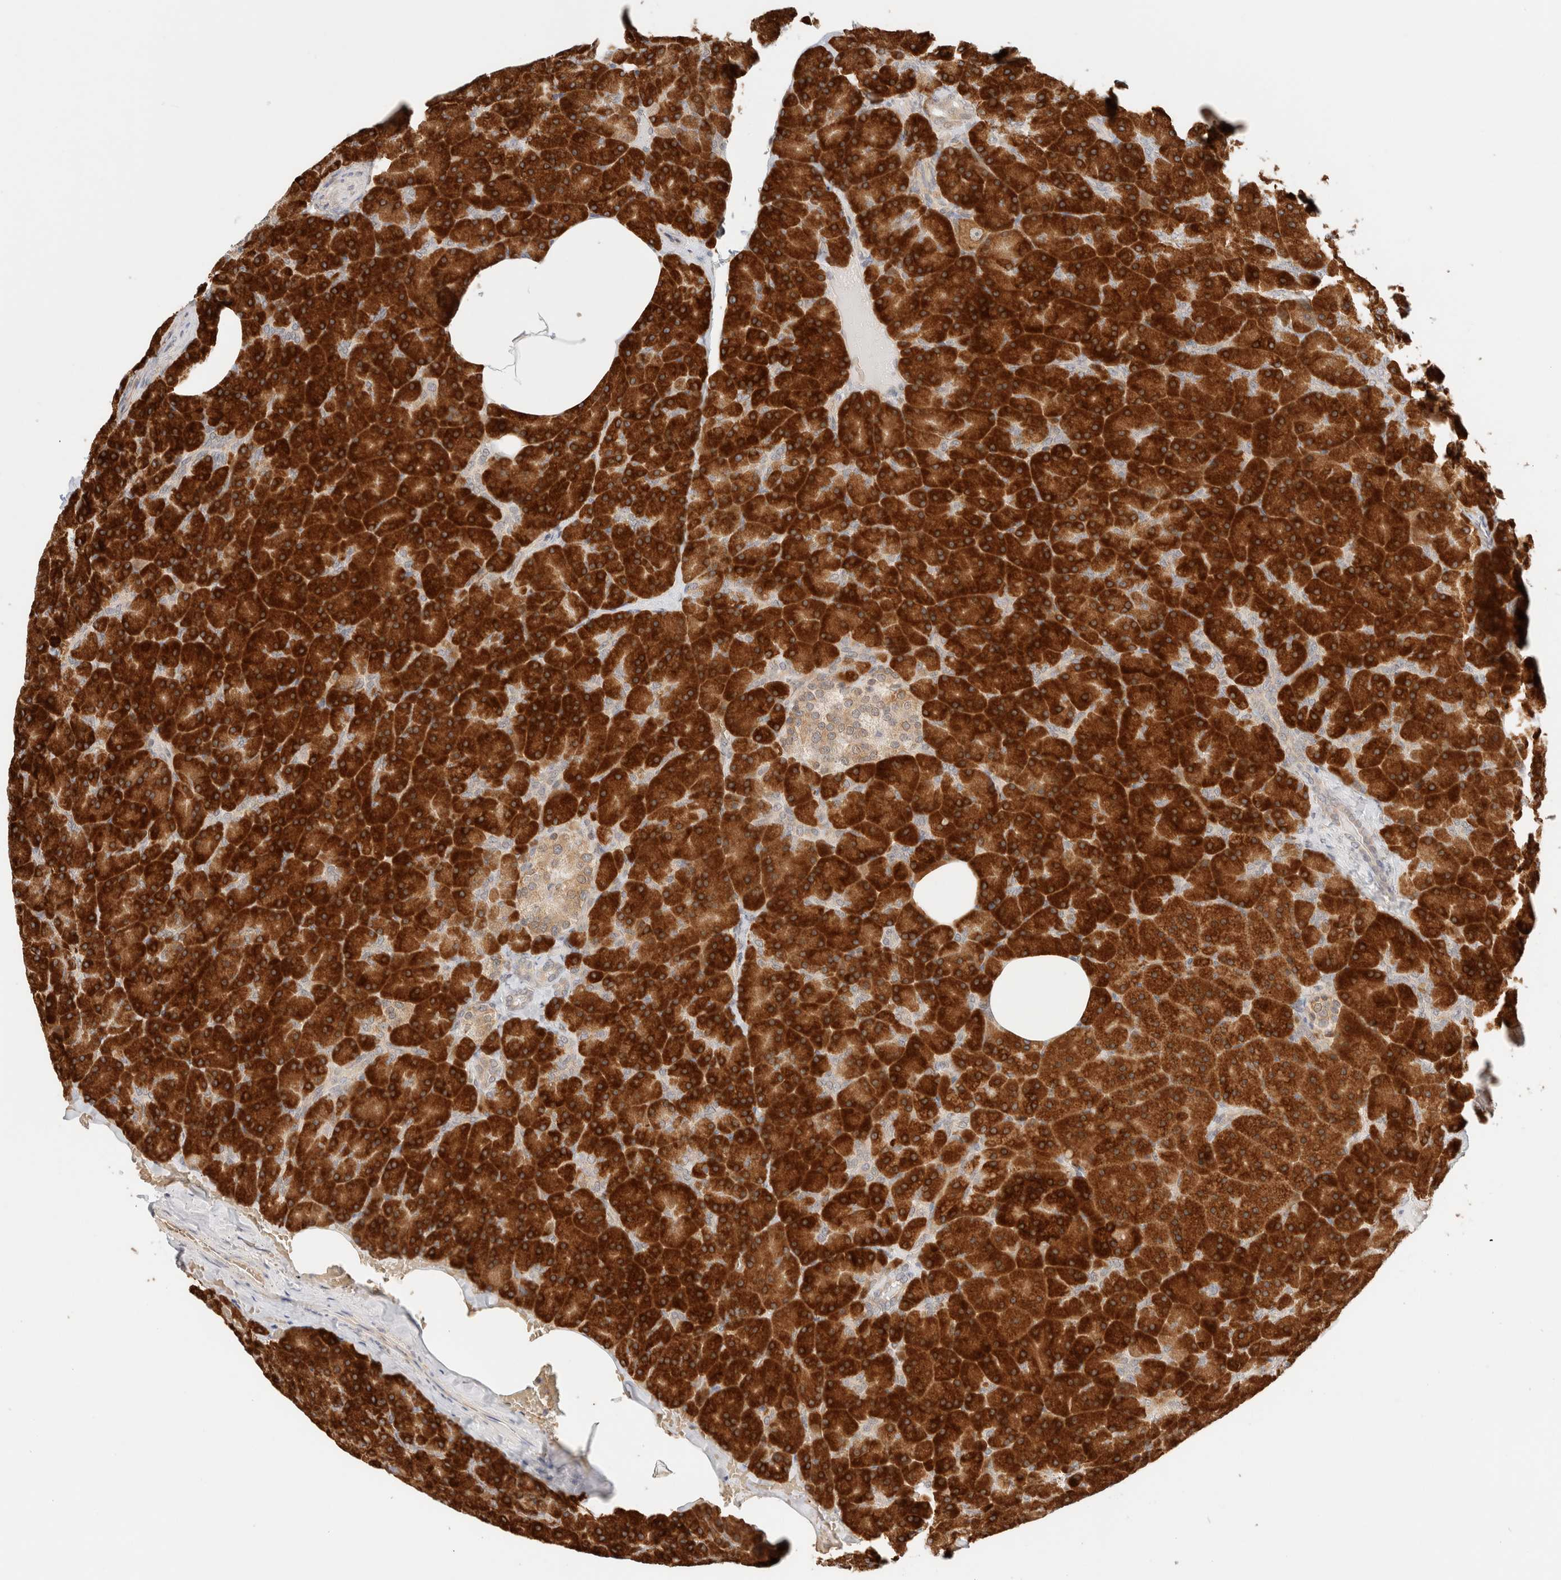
{"staining": {"intensity": "strong", "quantity": ">75%", "location": "cytoplasmic/membranous"}, "tissue": "pancreas", "cell_type": "Exocrine glandular cells", "image_type": "normal", "snomed": [{"axis": "morphology", "description": "Normal tissue, NOS"}, {"axis": "topography", "description": "Pancreas"}], "caption": "Strong cytoplasmic/membranous protein positivity is seen in about >75% of exocrine glandular cells in pancreas.", "gene": "SYVN1", "patient": {"sex": "female", "age": 35}}